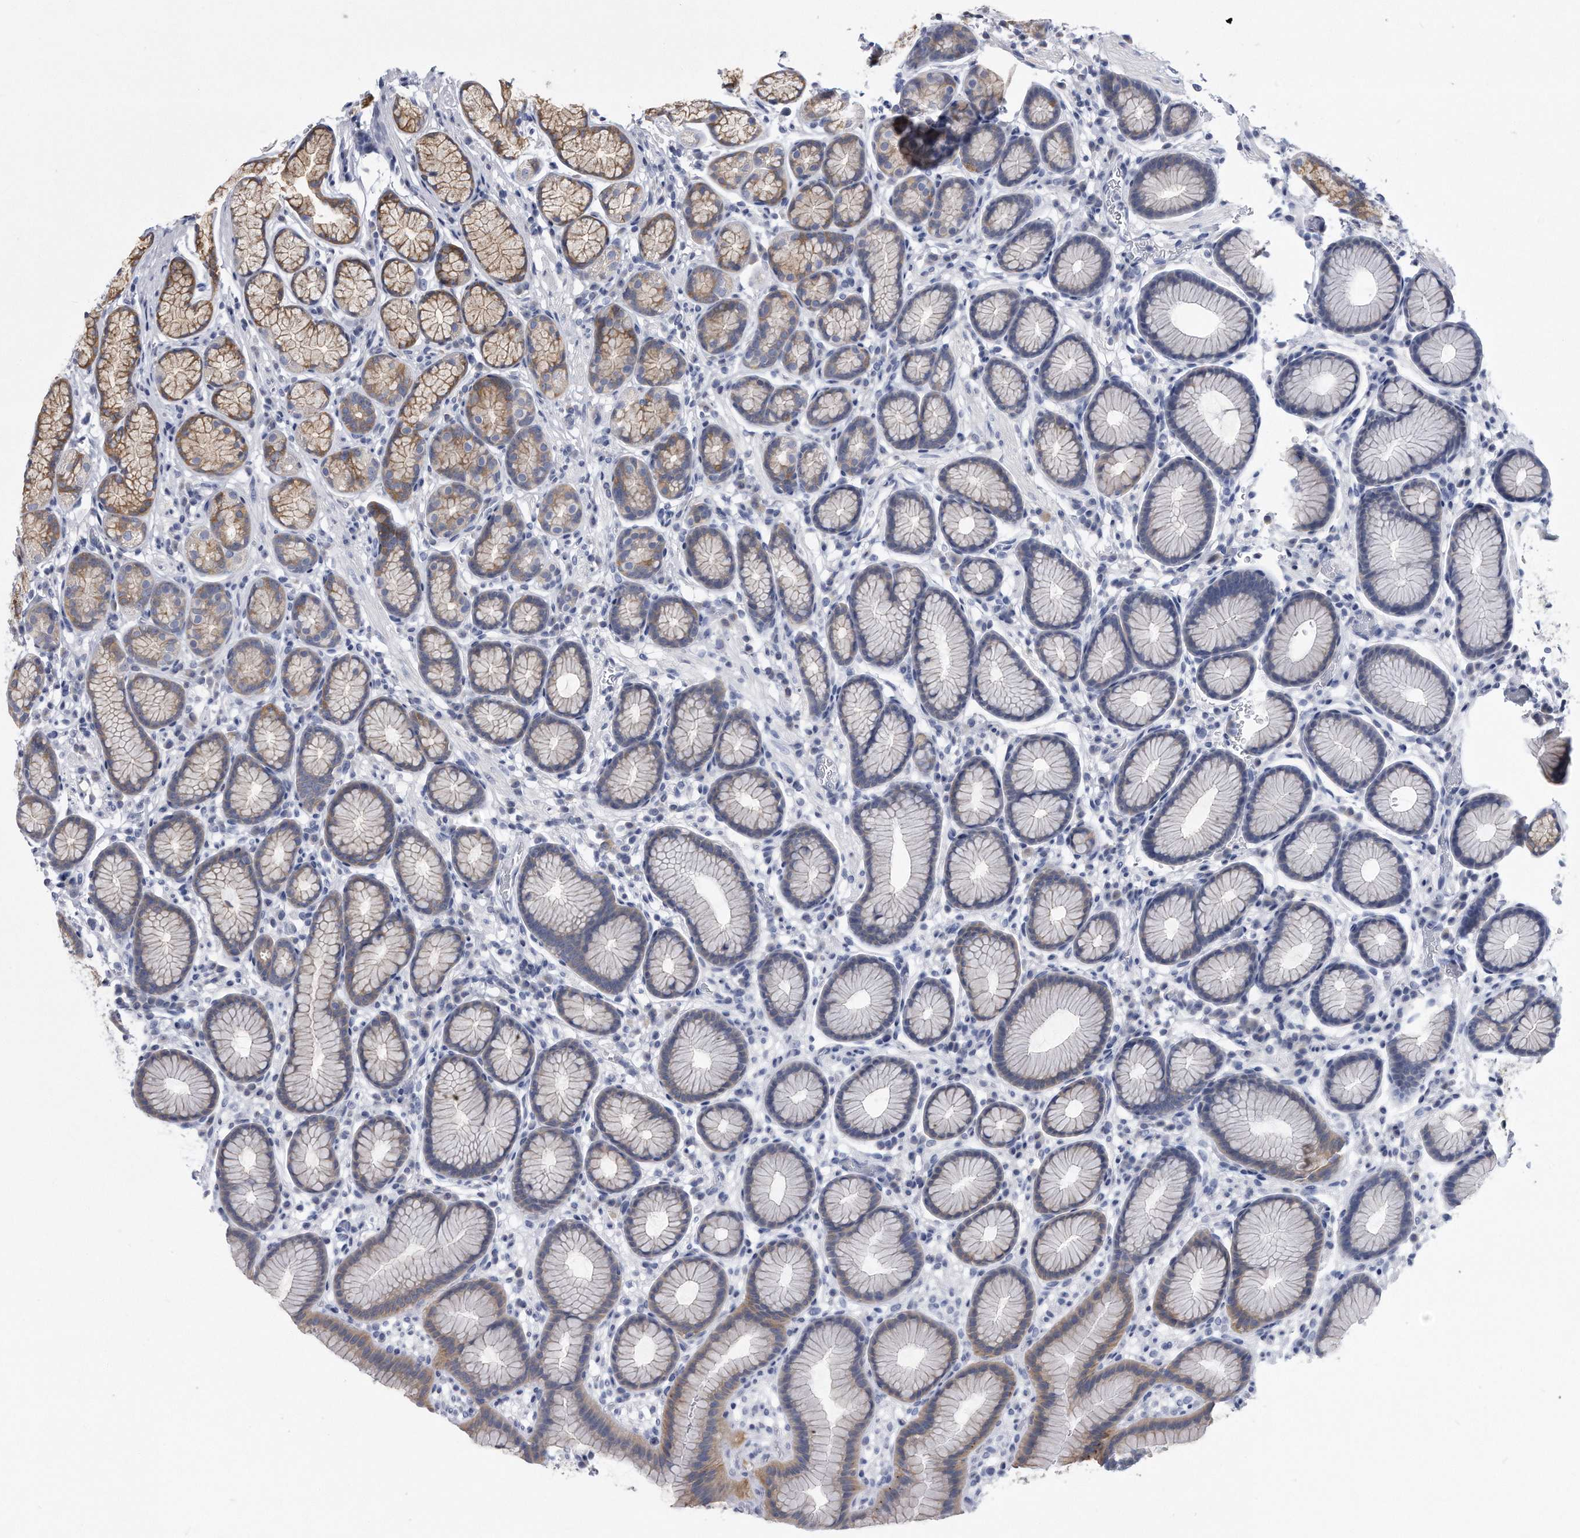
{"staining": {"intensity": "moderate", "quantity": "25%-75%", "location": "cytoplasmic/membranous"}, "tissue": "stomach", "cell_type": "Glandular cells", "image_type": "normal", "snomed": [{"axis": "morphology", "description": "Normal tissue, NOS"}, {"axis": "topography", "description": "Stomach"}], "caption": "A medium amount of moderate cytoplasmic/membranous expression is identified in approximately 25%-75% of glandular cells in unremarkable stomach.", "gene": "PYGB", "patient": {"sex": "male", "age": 42}}